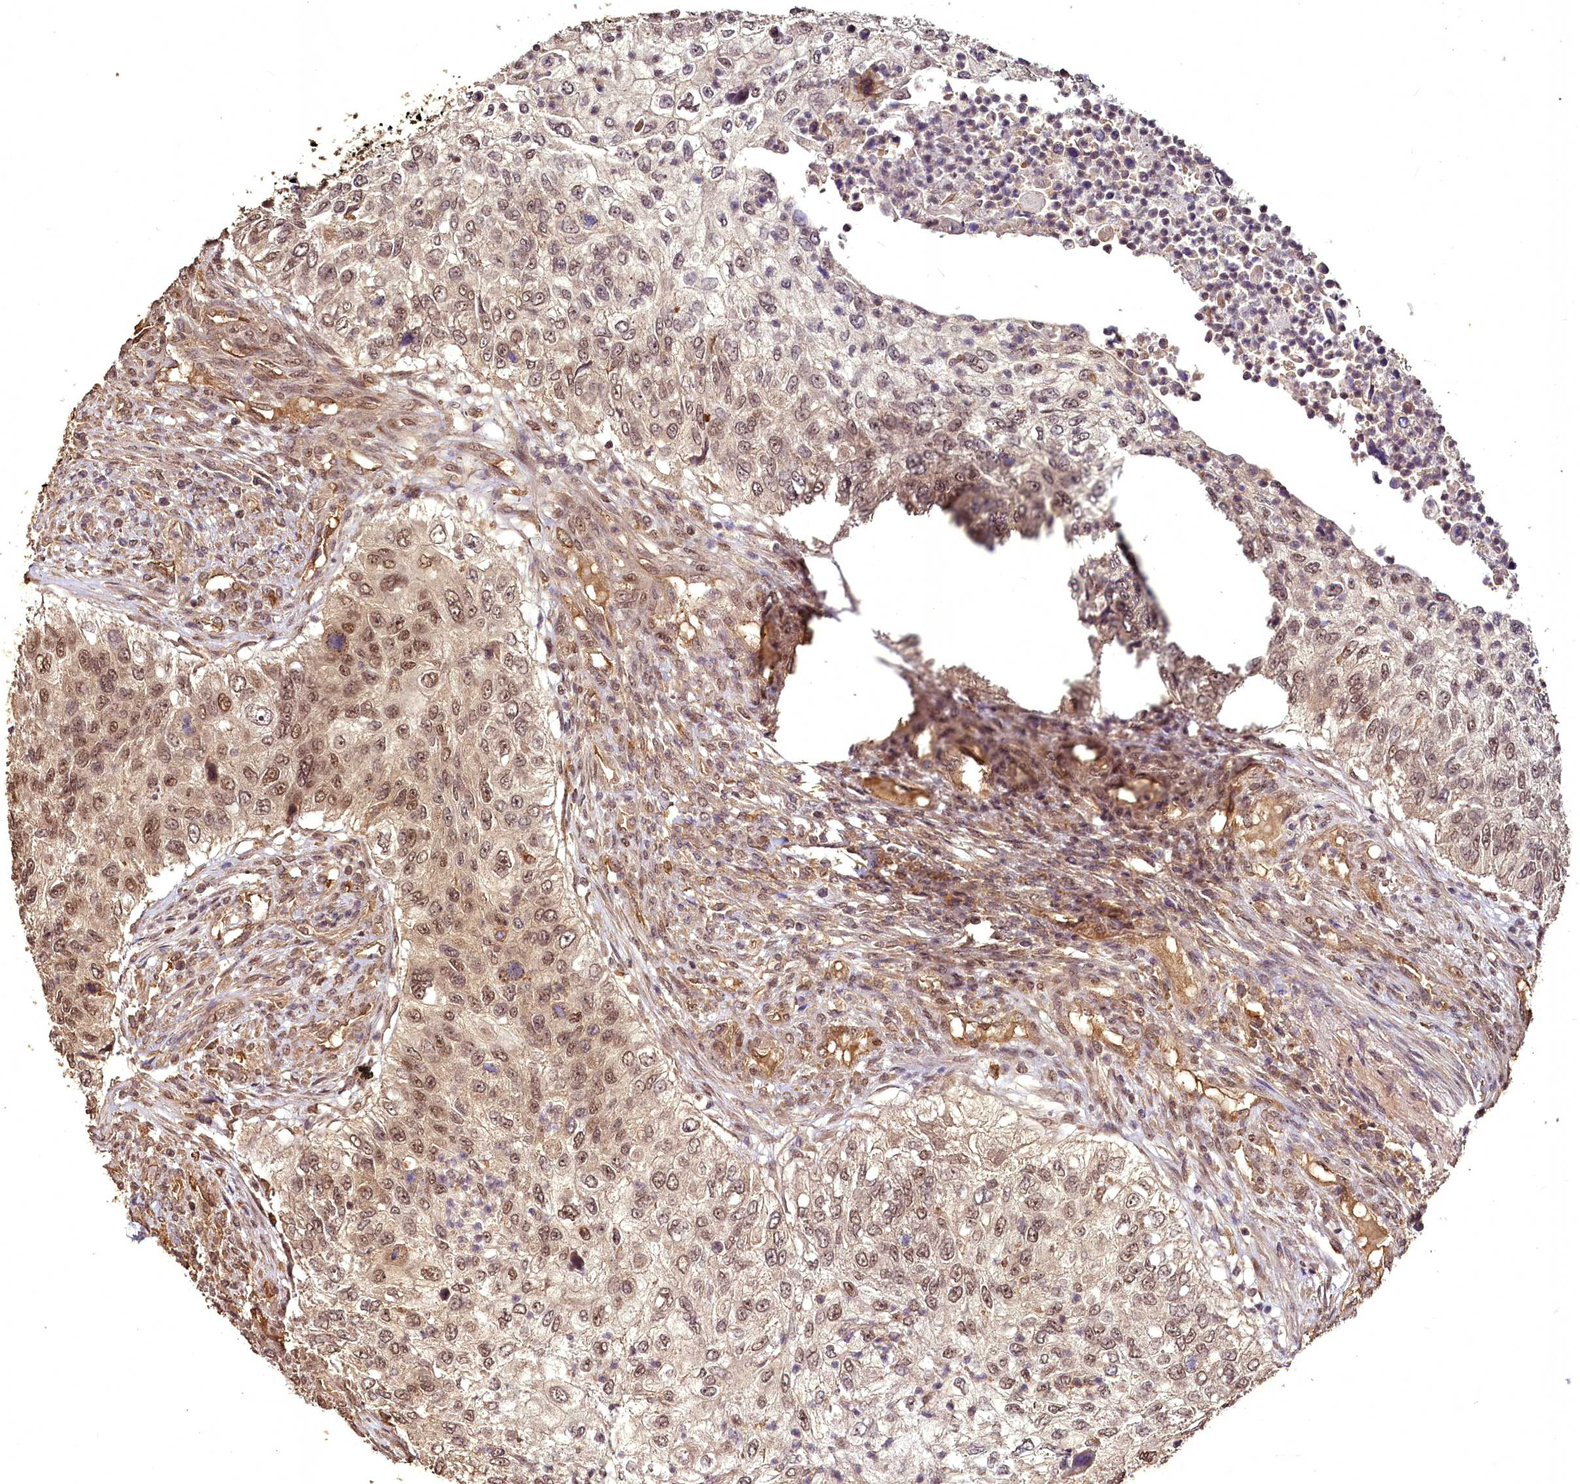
{"staining": {"intensity": "moderate", "quantity": ">75%", "location": "cytoplasmic/membranous,nuclear"}, "tissue": "urothelial cancer", "cell_type": "Tumor cells", "image_type": "cancer", "snomed": [{"axis": "morphology", "description": "Urothelial carcinoma, High grade"}, {"axis": "topography", "description": "Urinary bladder"}], "caption": "Brown immunohistochemical staining in human high-grade urothelial carcinoma demonstrates moderate cytoplasmic/membranous and nuclear staining in about >75% of tumor cells.", "gene": "VPS51", "patient": {"sex": "female", "age": 60}}